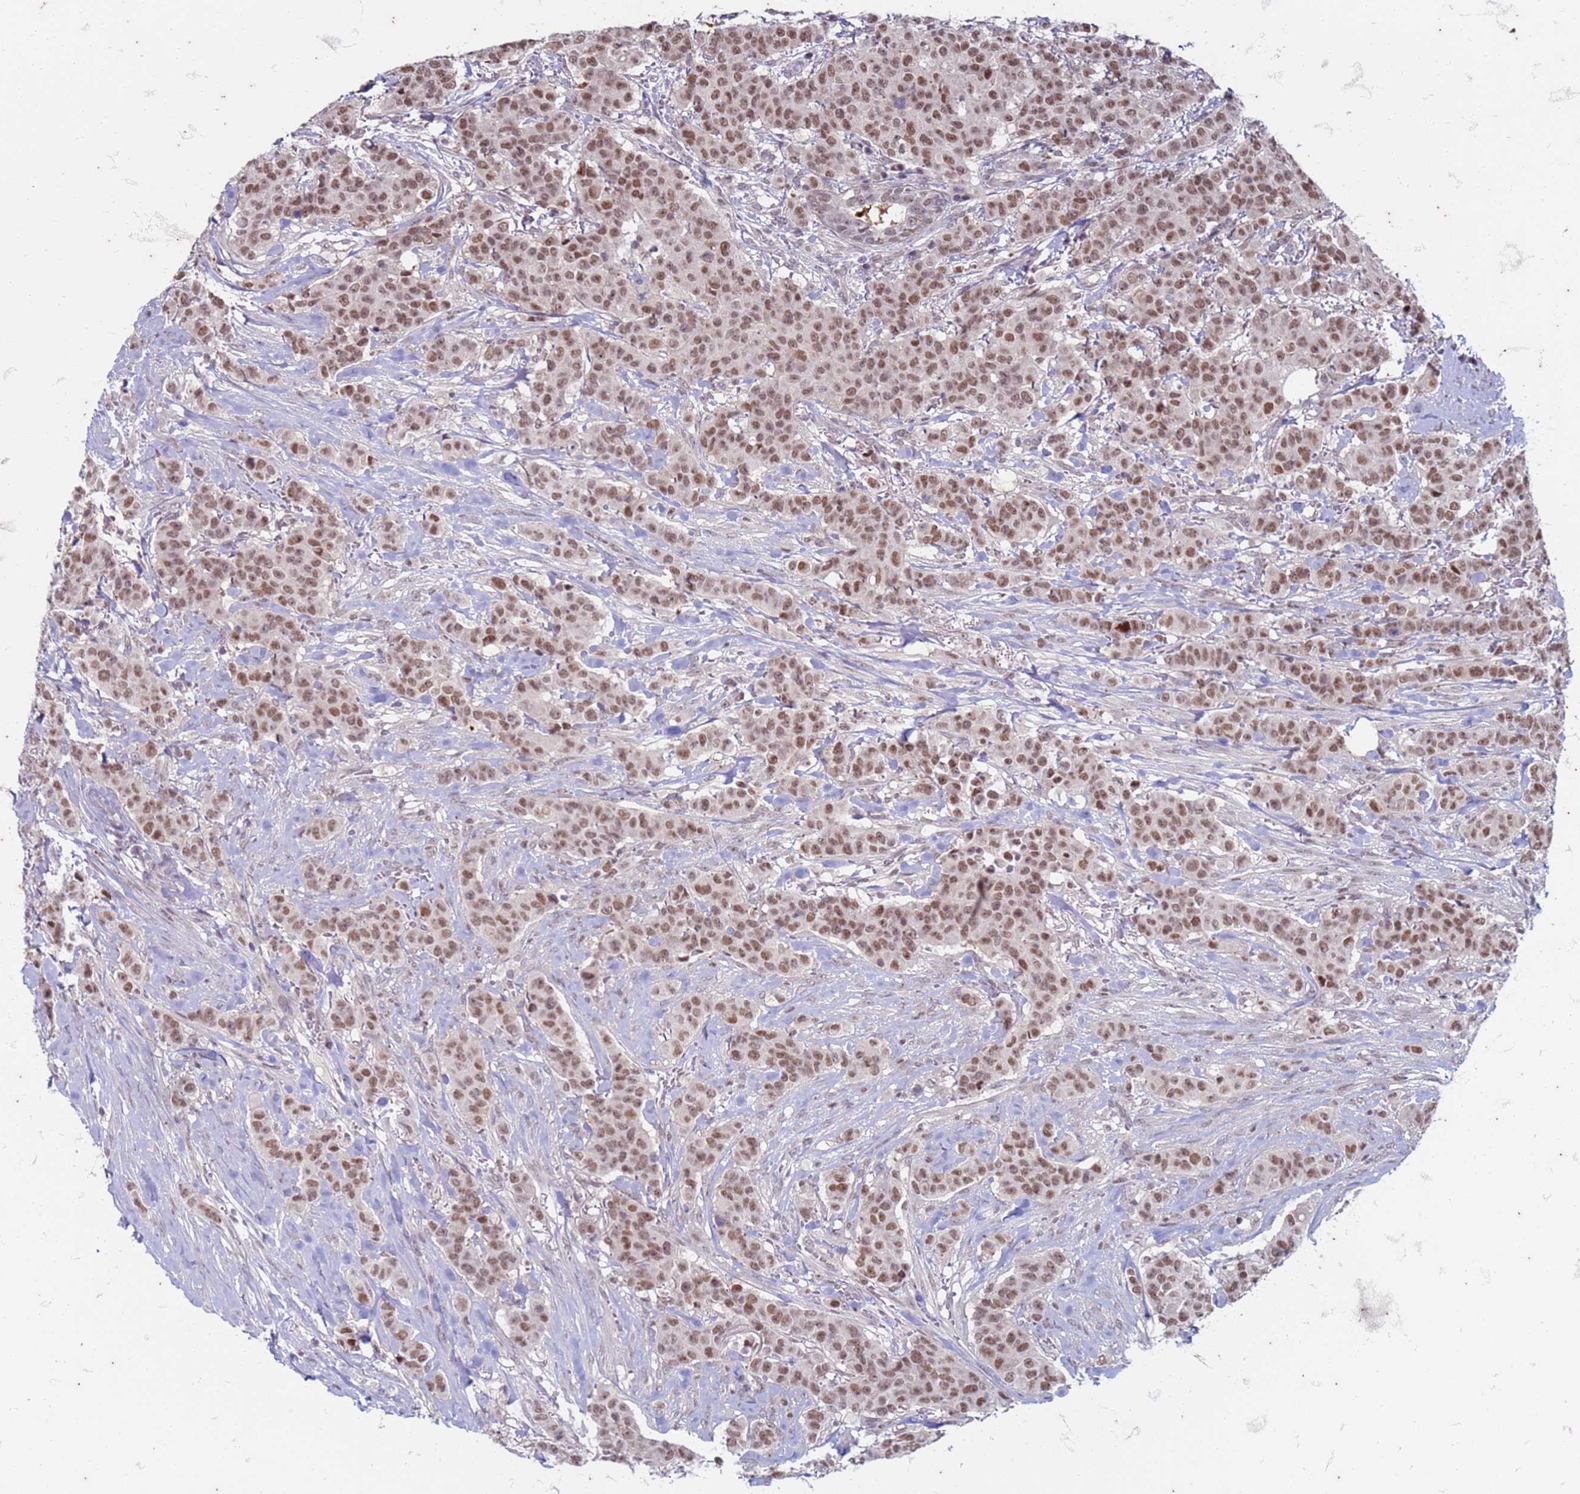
{"staining": {"intensity": "moderate", "quantity": ">75%", "location": "nuclear"}, "tissue": "breast cancer", "cell_type": "Tumor cells", "image_type": "cancer", "snomed": [{"axis": "morphology", "description": "Duct carcinoma"}, {"axis": "topography", "description": "Breast"}], "caption": "High-power microscopy captured an IHC photomicrograph of invasive ductal carcinoma (breast), revealing moderate nuclear expression in about >75% of tumor cells. (DAB IHC, brown staining for protein, blue staining for nuclei).", "gene": "TRMT6", "patient": {"sex": "female", "age": 40}}